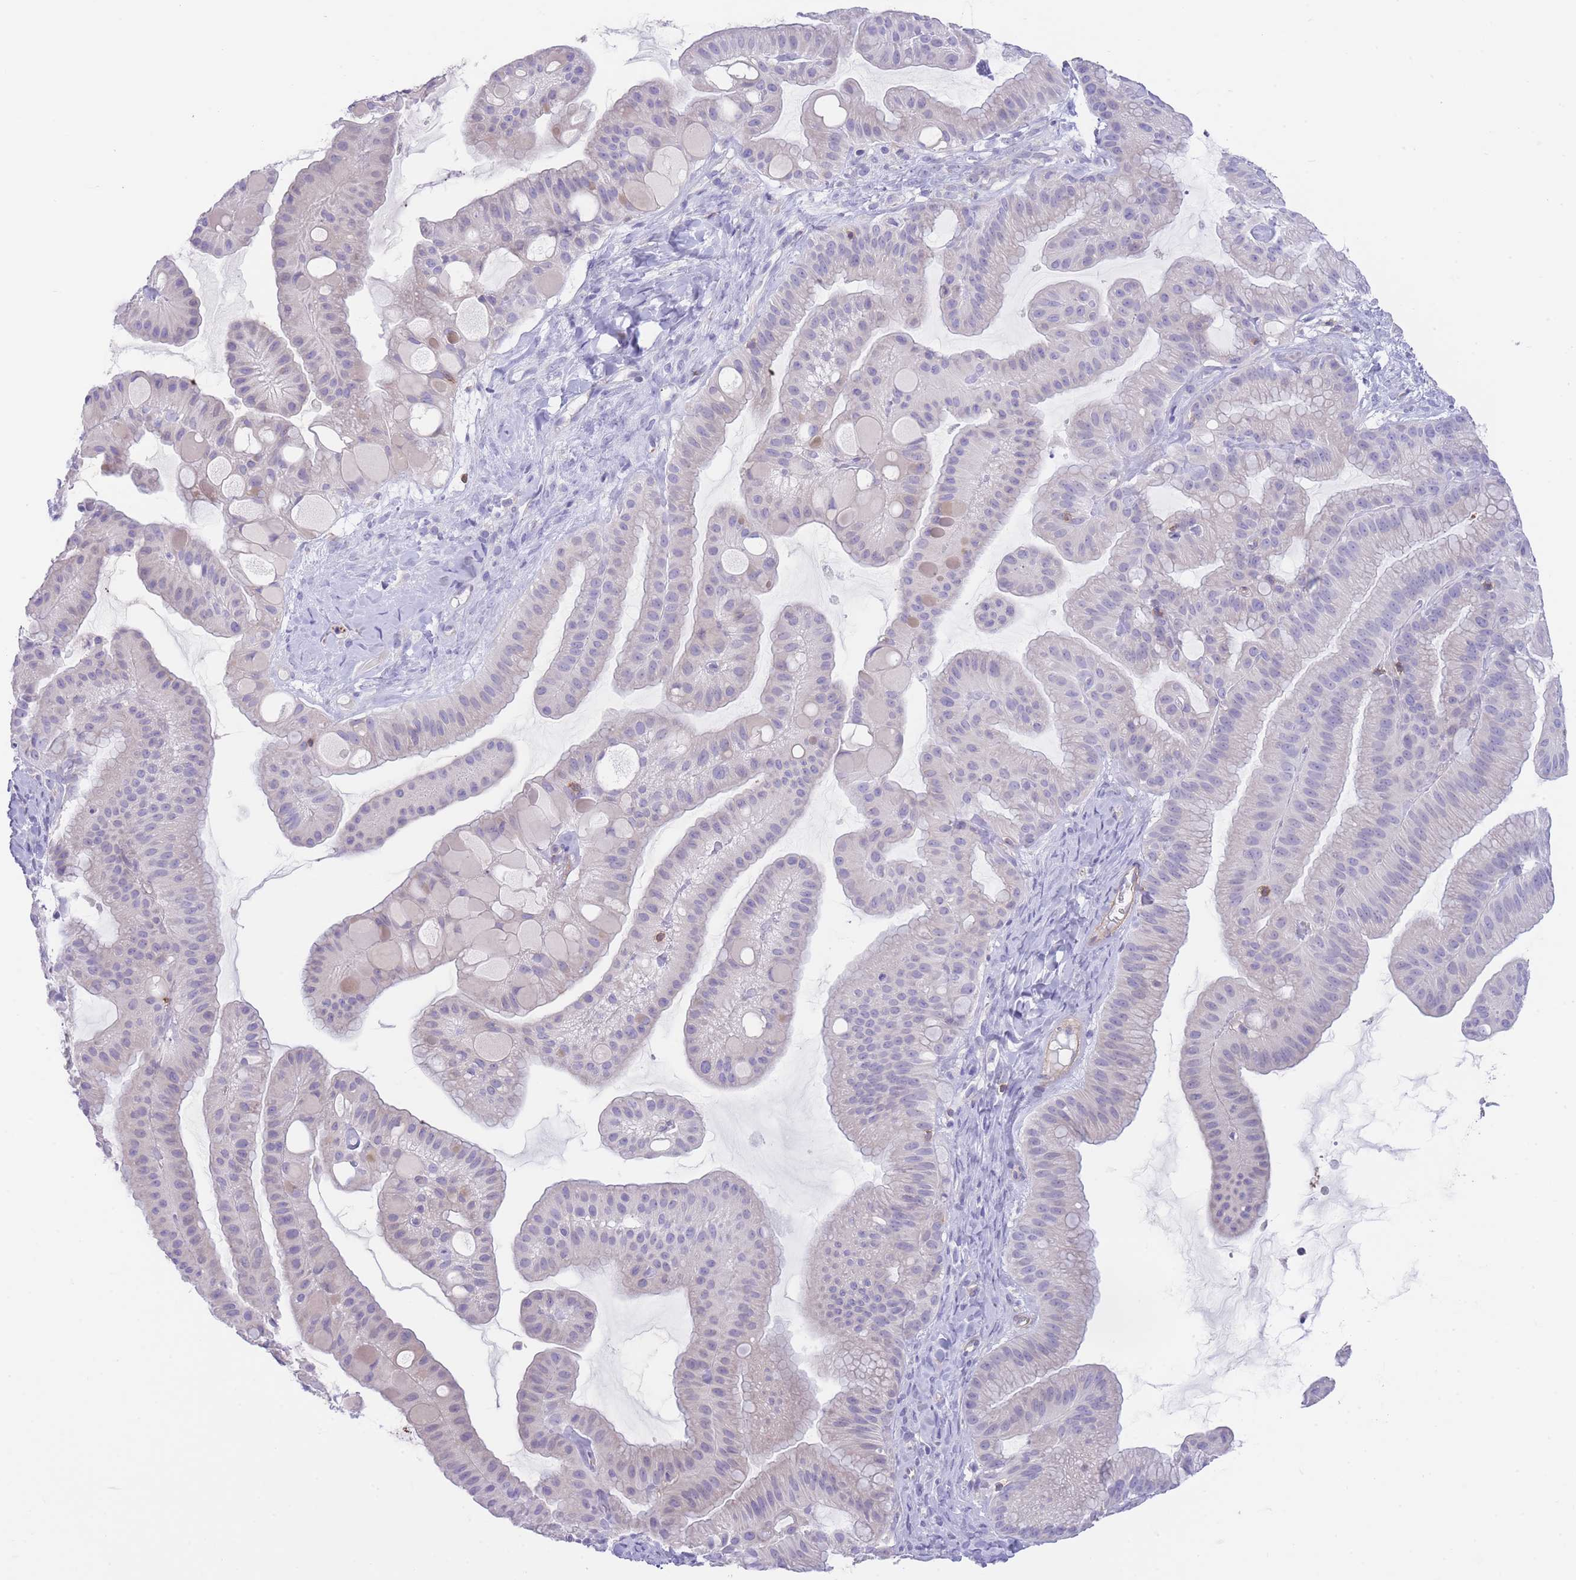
{"staining": {"intensity": "negative", "quantity": "none", "location": "none"}, "tissue": "ovarian cancer", "cell_type": "Tumor cells", "image_type": "cancer", "snomed": [{"axis": "morphology", "description": "Cystadenocarcinoma, mucinous, NOS"}, {"axis": "topography", "description": "Ovary"}], "caption": "Immunohistochemistry (IHC) micrograph of human mucinous cystadenocarcinoma (ovarian) stained for a protein (brown), which displays no staining in tumor cells.", "gene": "LDB3", "patient": {"sex": "female", "age": 61}}